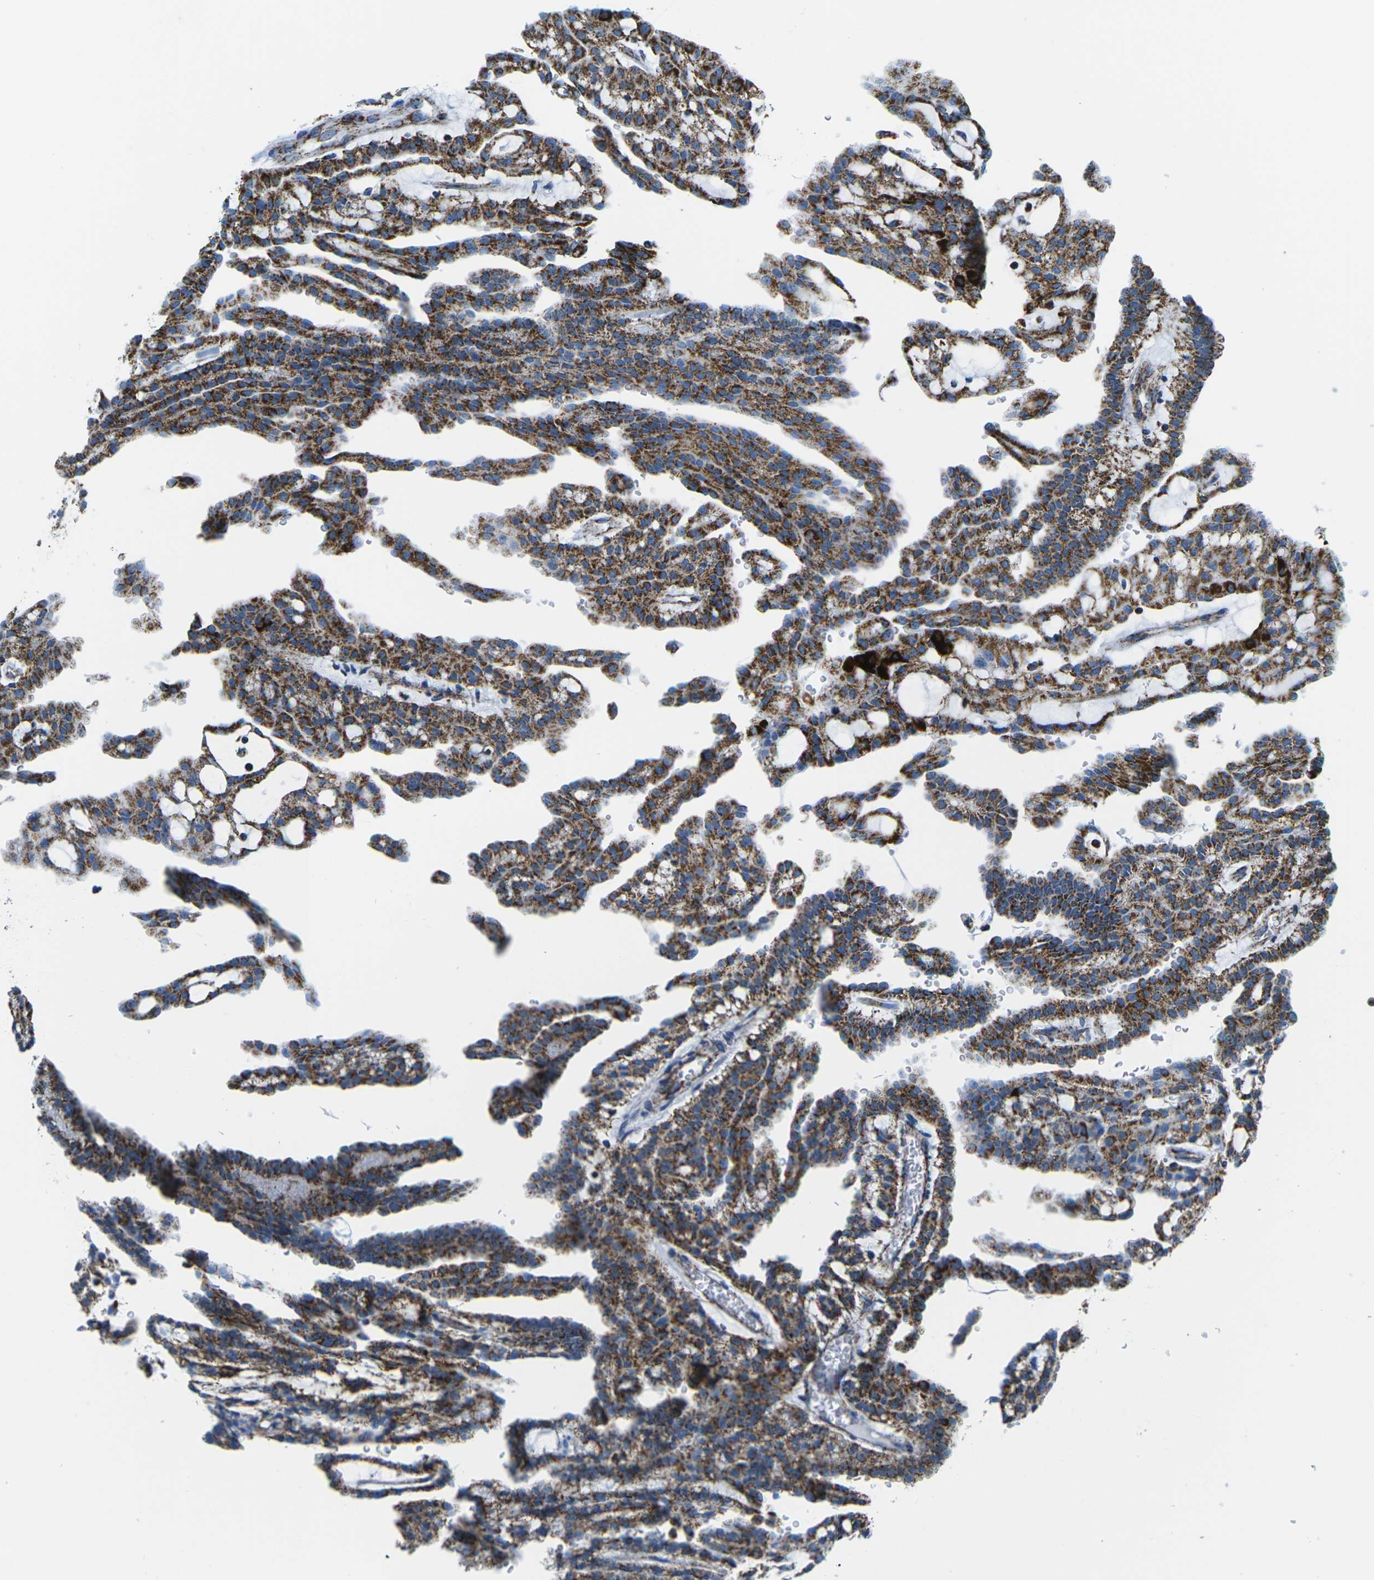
{"staining": {"intensity": "strong", "quantity": ">75%", "location": "cytoplasmic/membranous"}, "tissue": "renal cancer", "cell_type": "Tumor cells", "image_type": "cancer", "snomed": [{"axis": "morphology", "description": "Adenocarcinoma, NOS"}, {"axis": "topography", "description": "Kidney"}], "caption": "Strong cytoplasmic/membranous protein positivity is present in approximately >75% of tumor cells in renal cancer (adenocarcinoma).", "gene": "COX6C", "patient": {"sex": "male", "age": 63}}